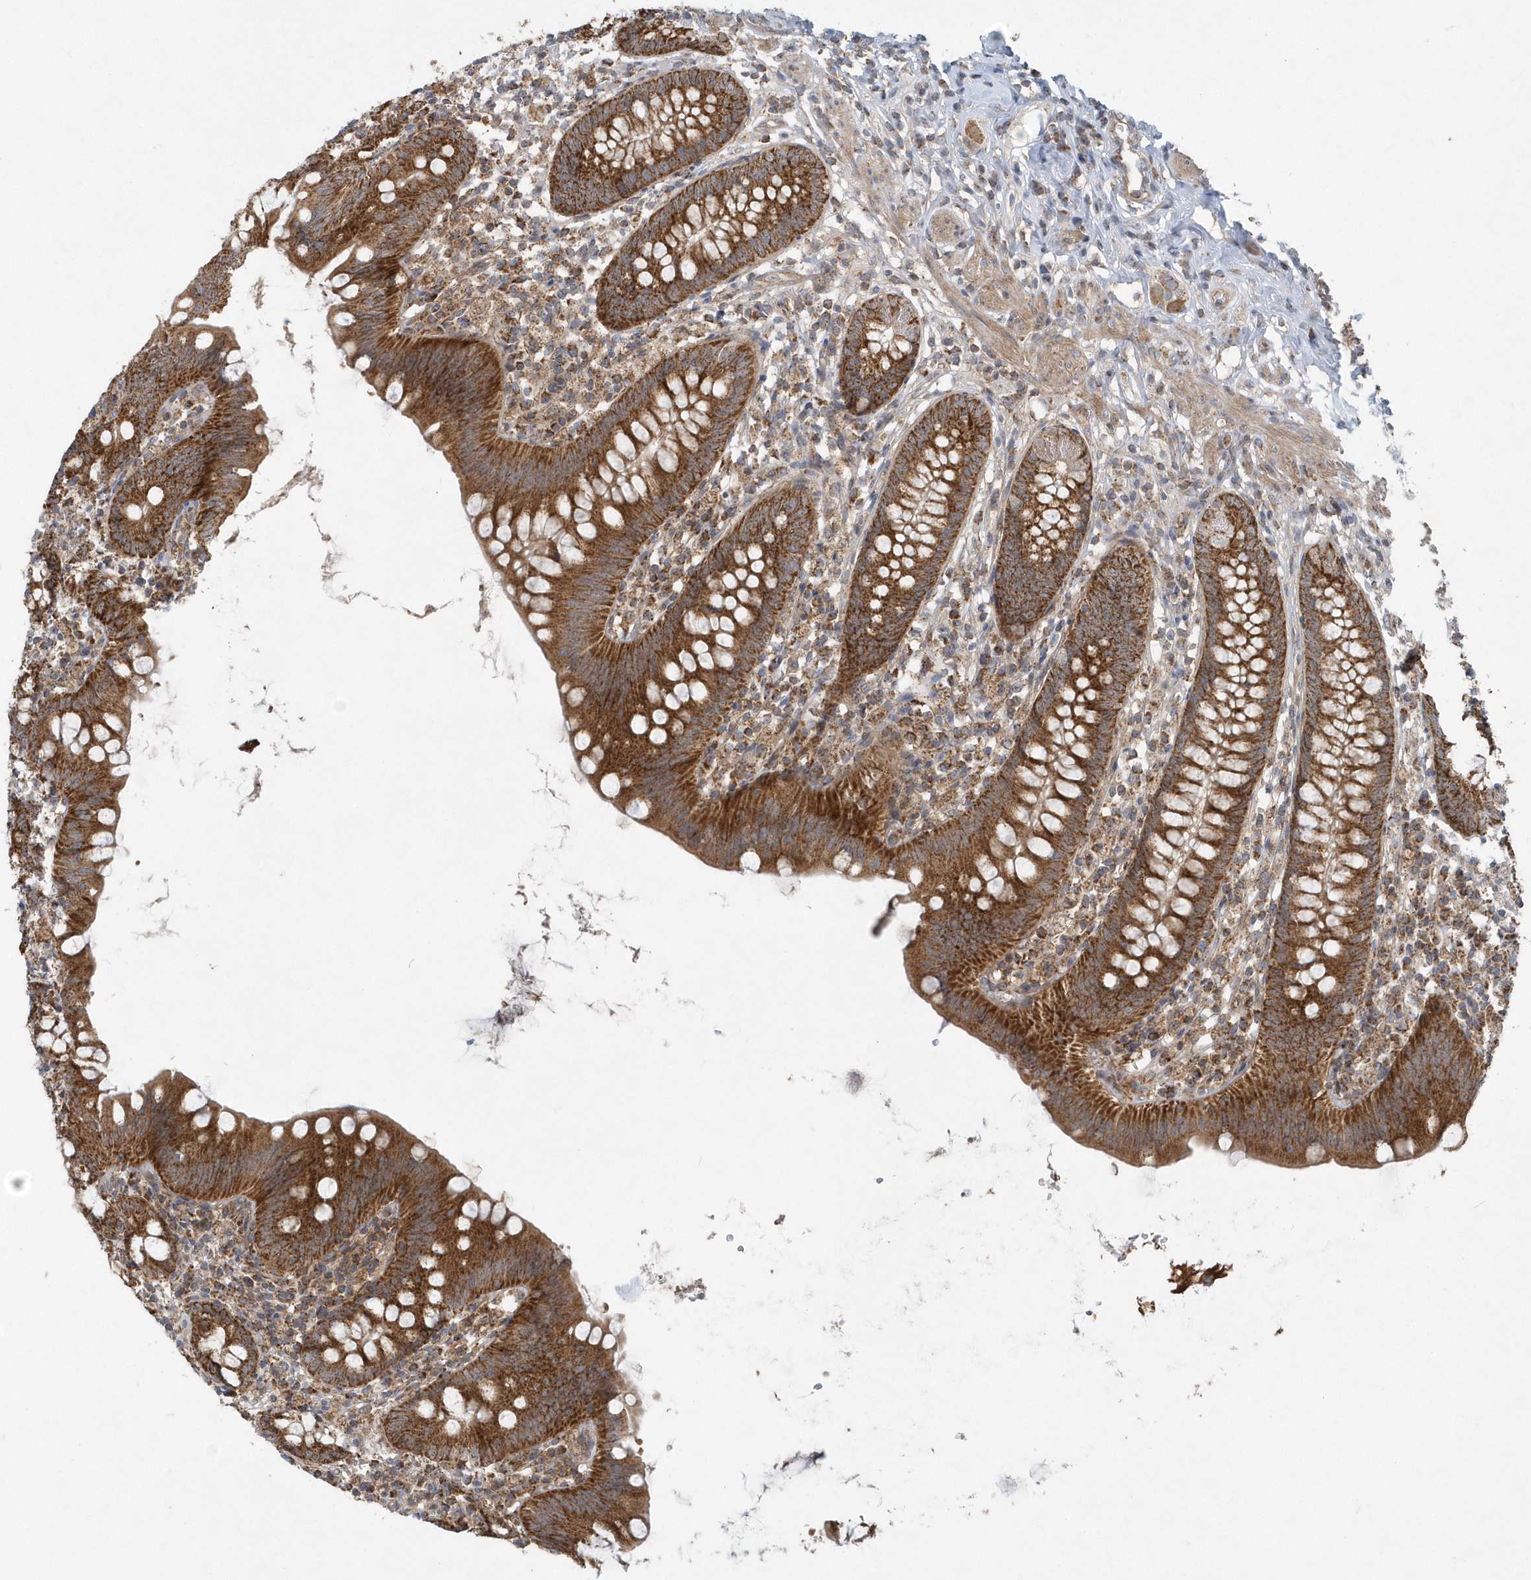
{"staining": {"intensity": "strong", "quantity": ">75%", "location": "cytoplasmic/membranous"}, "tissue": "appendix", "cell_type": "Glandular cells", "image_type": "normal", "snomed": [{"axis": "morphology", "description": "Normal tissue, NOS"}, {"axis": "topography", "description": "Appendix"}], "caption": "Unremarkable appendix displays strong cytoplasmic/membranous staining in about >75% of glandular cells.", "gene": "PPP1R7", "patient": {"sex": "female", "age": 62}}